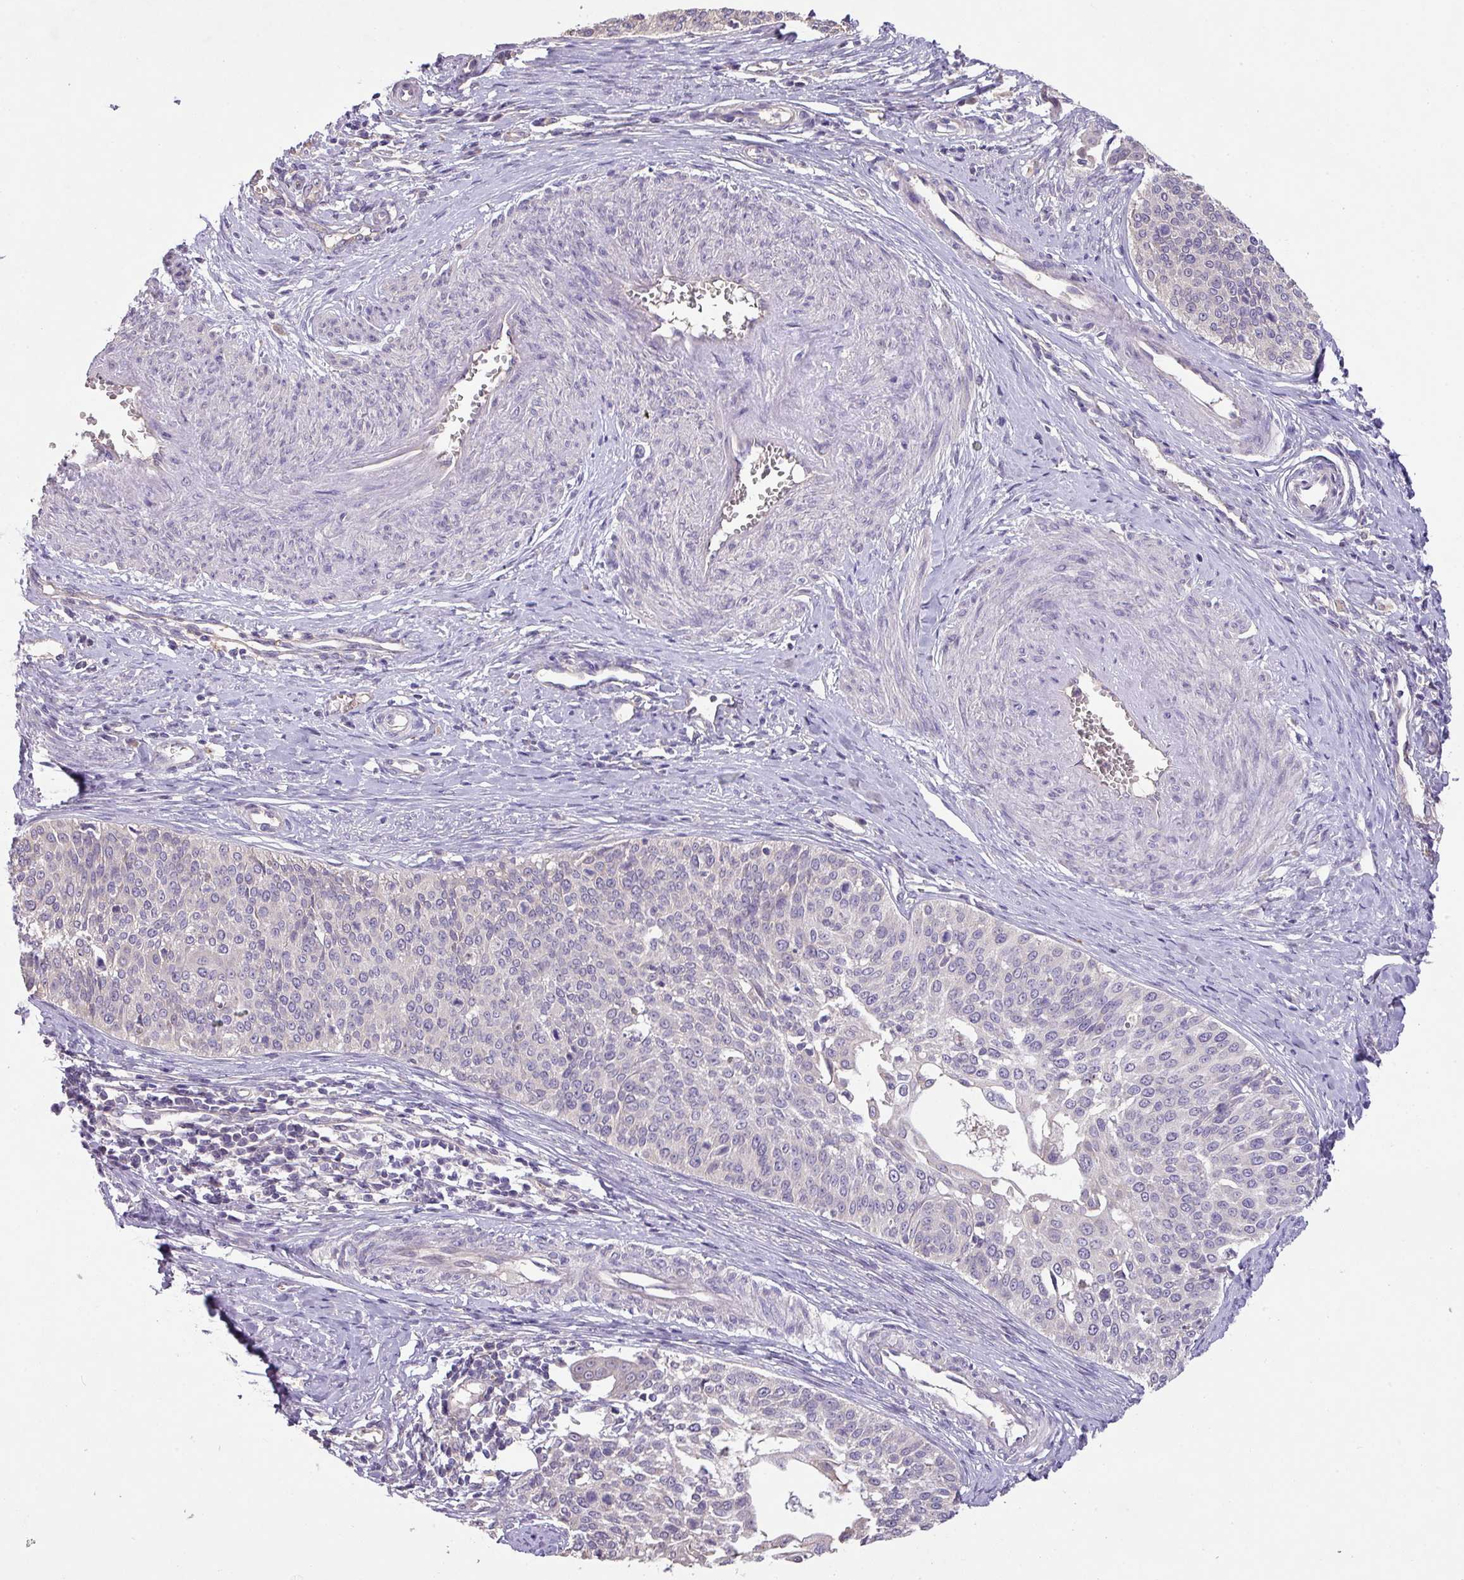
{"staining": {"intensity": "negative", "quantity": "none", "location": "none"}, "tissue": "cervical cancer", "cell_type": "Tumor cells", "image_type": "cancer", "snomed": [{"axis": "morphology", "description": "Squamous cell carcinoma, NOS"}, {"axis": "topography", "description": "Cervix"}], "caption": "This image is of cervical squamous cell carcinoma stained with immunohistochemistry to label a protein in brown with the nuclei are counter-stained blue. There is no positivity in tumor cells. Brightfield microscopy of immunohistochemistry (IHC) stained with DAB (3,3'-diaminobenzidine) (brown) and hematoxylin (blue), captured at high magnification.", "gene": "PRADC1", "patient": {"sex": "female", "age": 44}}